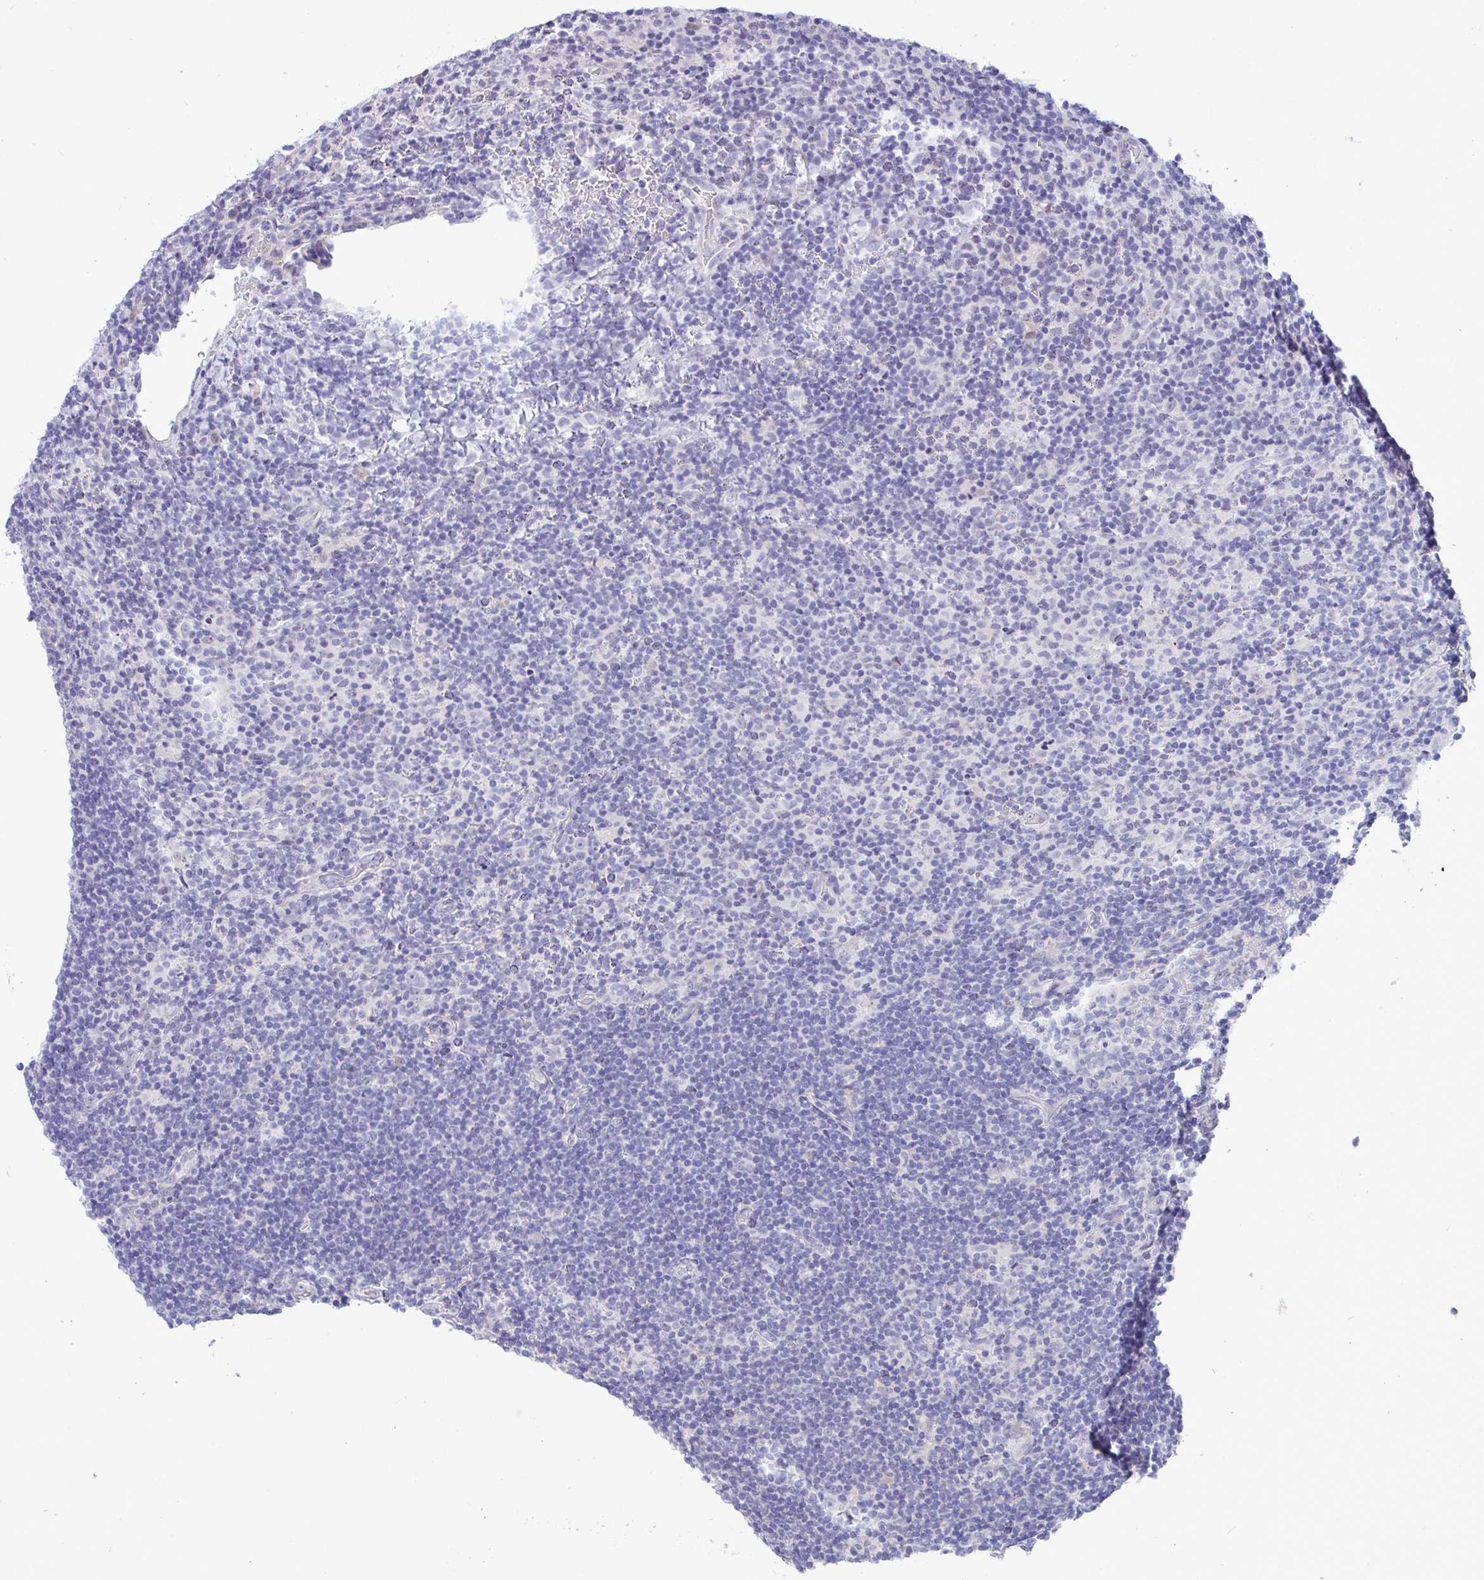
{"staining": {"intensity": "negative", "quantity": "none", "location": "none"}, "tissue": "lymphoma", "cell_type": "Tumor cells", "image_type": "cancer", "snomed": [{"axis": "morphology", "description": "Hodgkin's disease, NOS"}, {"axis": "topography", "description": "Lymph node"}], "caption": "There is no significant expression in tumor cells of Hodgkin's disease.", "gene": "ZNF485", "patient": {"sex": "female", "age": 57}}